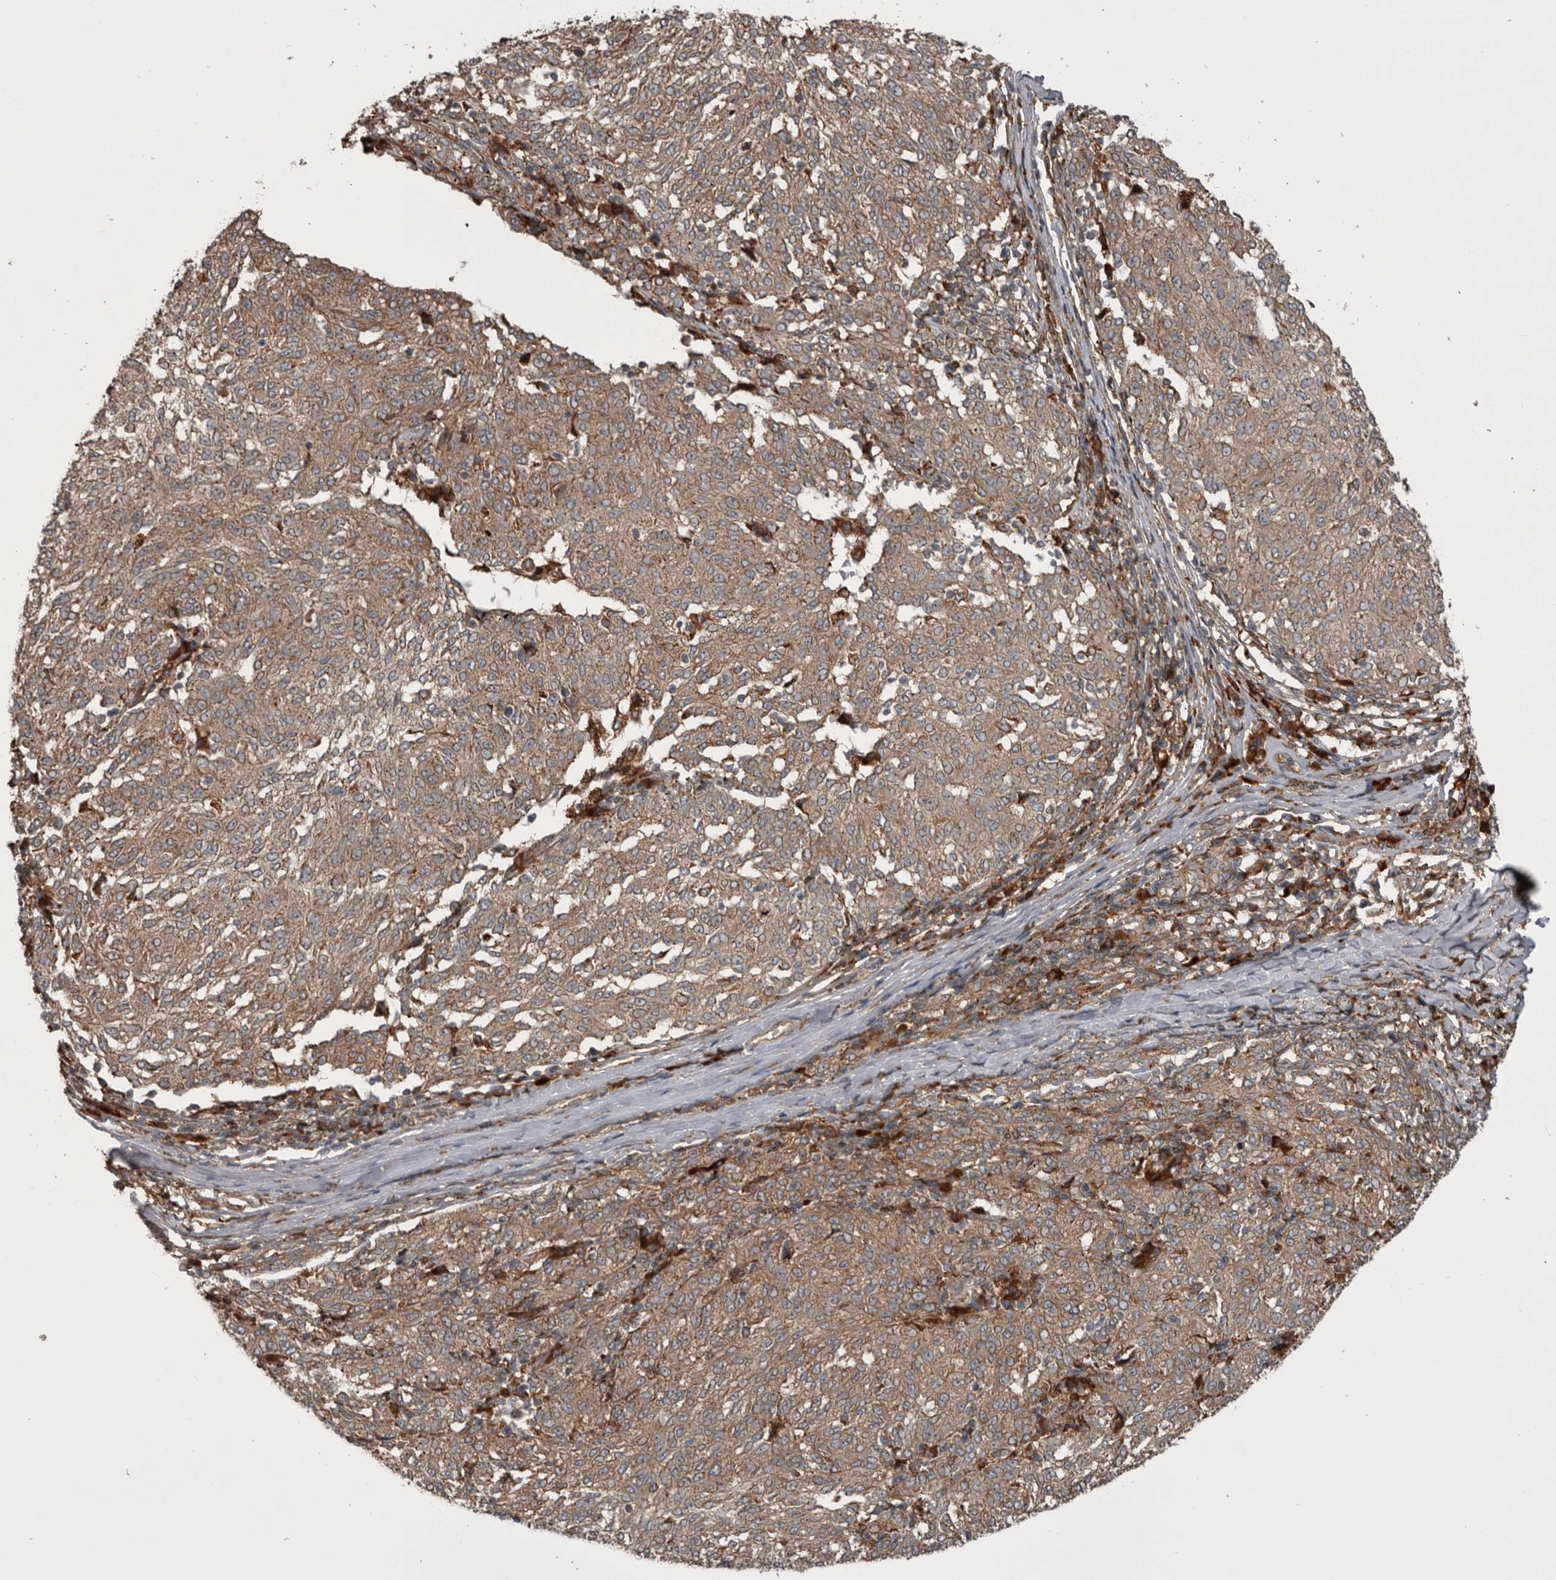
{"staining": {"intensity": "weak", "quantity": ">75%", "location": "cytoplasmic/membranous"}, "tissue": "melanoma", "cell_type": "Tumor cells", "image_type": "cancer", "snomed": [{"axis": "morphology", "description": "Malignant melanoma, NOS"}, {"axis": "topography", "description": "Skin"}], "caption": "Immunohistochemistry (IHC) photomicrograph of neoplastic tissue: human malignant melanoma stained using immunohistochemistry exhibits low levels of weak protein expression localized specifically in the cytoplasmic/membranous of tumor cells, appearing as a cytoplasmic/membranous brown color.", "gene": "RAB3GAP2", "patient": {"sex": "female", "age": 72}}